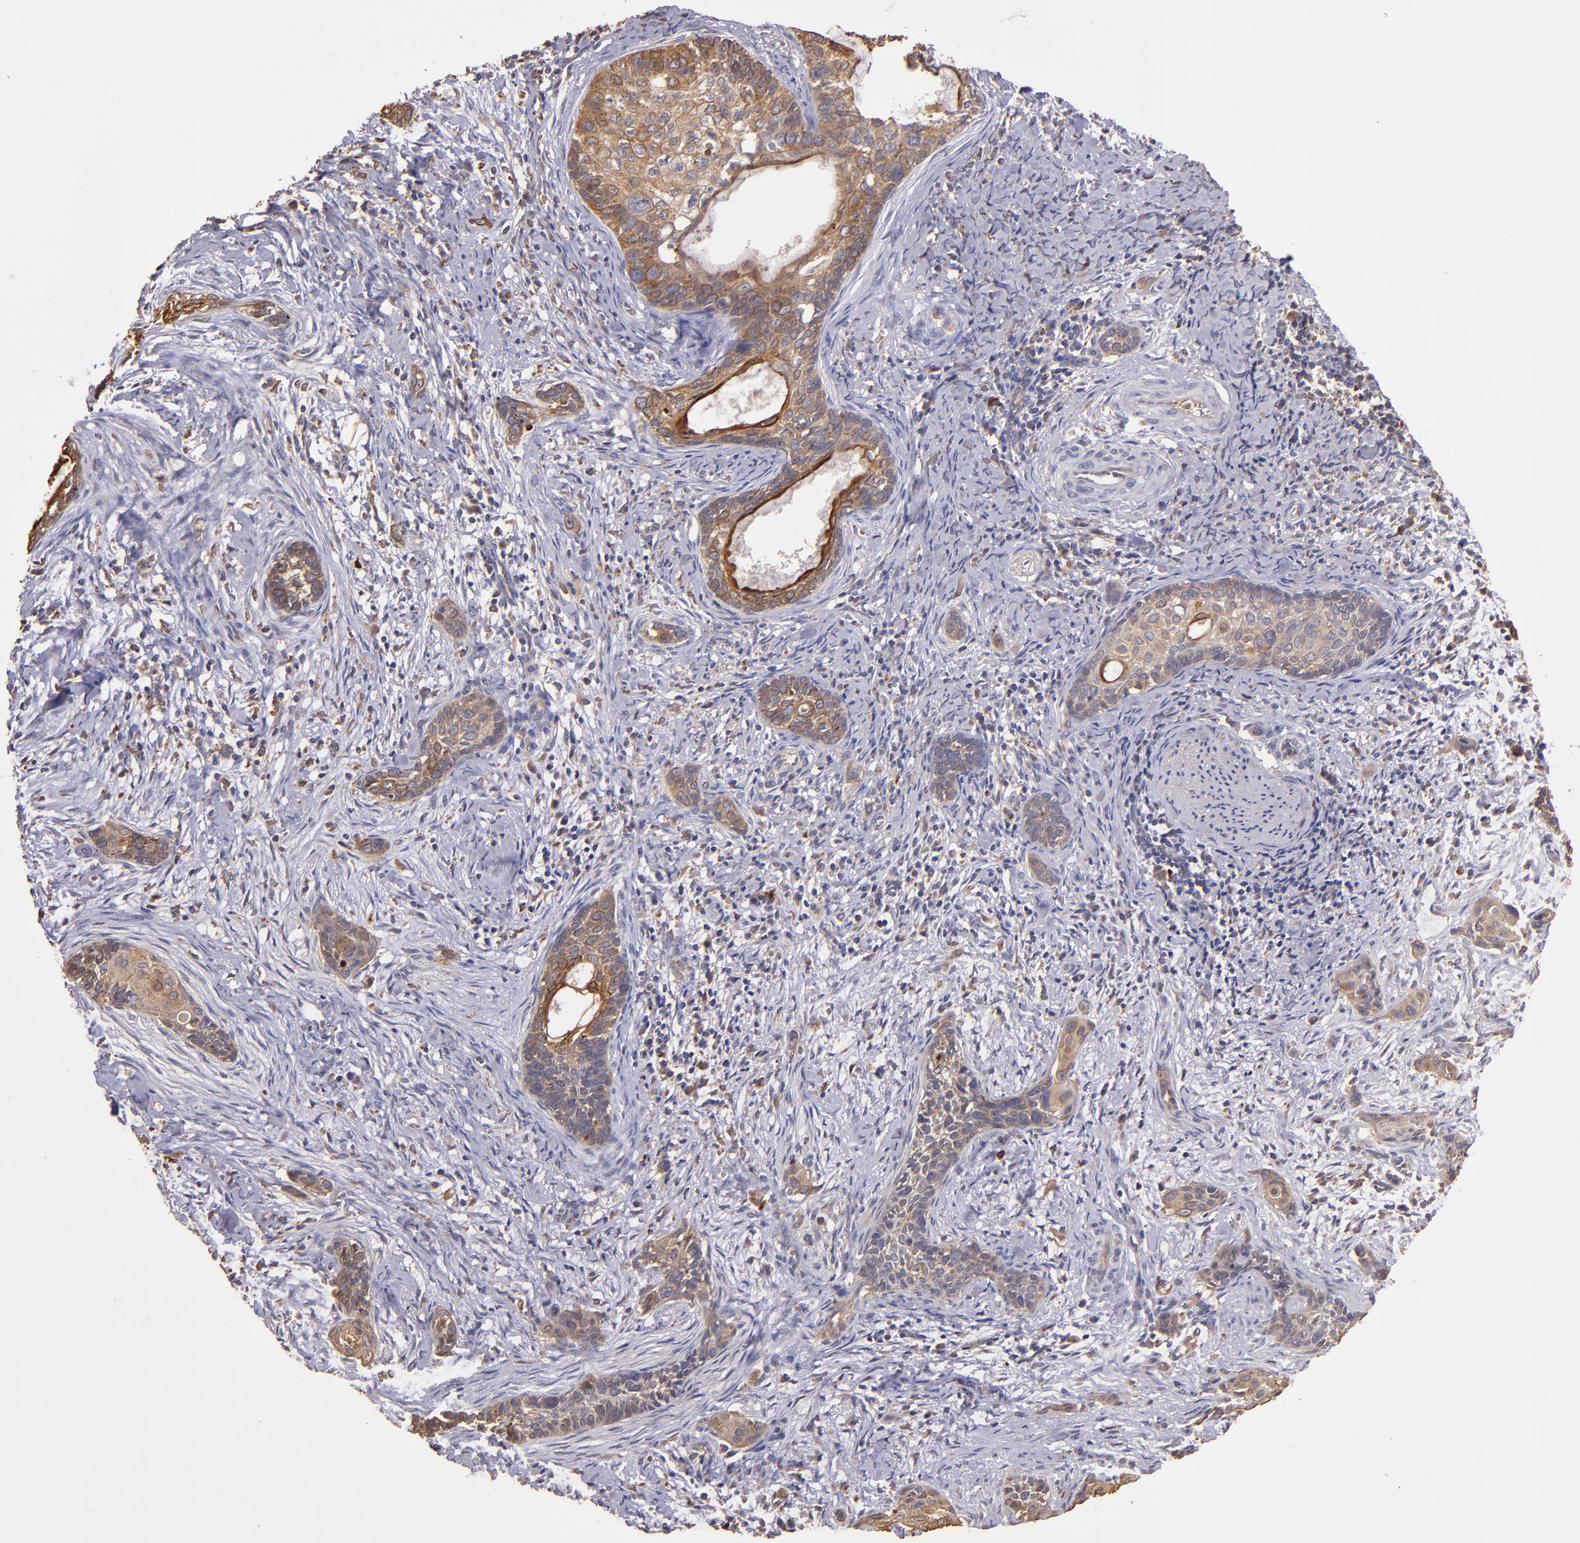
{"staining": {"intensity": "moderate", "quantity": ">75%", "location": "cytoplasmic/membranous"}, "tissue": "cervical cancer", "cell_type": "Tumor cells", "image_type": "cancer", "snomed": [{"axis": "morphology", "description": "Squamous cell carcinoma, NOS"}, {"axis": "topography", "description": "Cervix"}], "caption": "DAB (3,3'-diaminobenzidine) immunohistochemical staining of cervical cancer displays moderate cytoplasmic/membranous protein staining in approximately >75% of tumor cells.", "gene": "SRRD", "patient": {"sex": "female", "age": 33}}